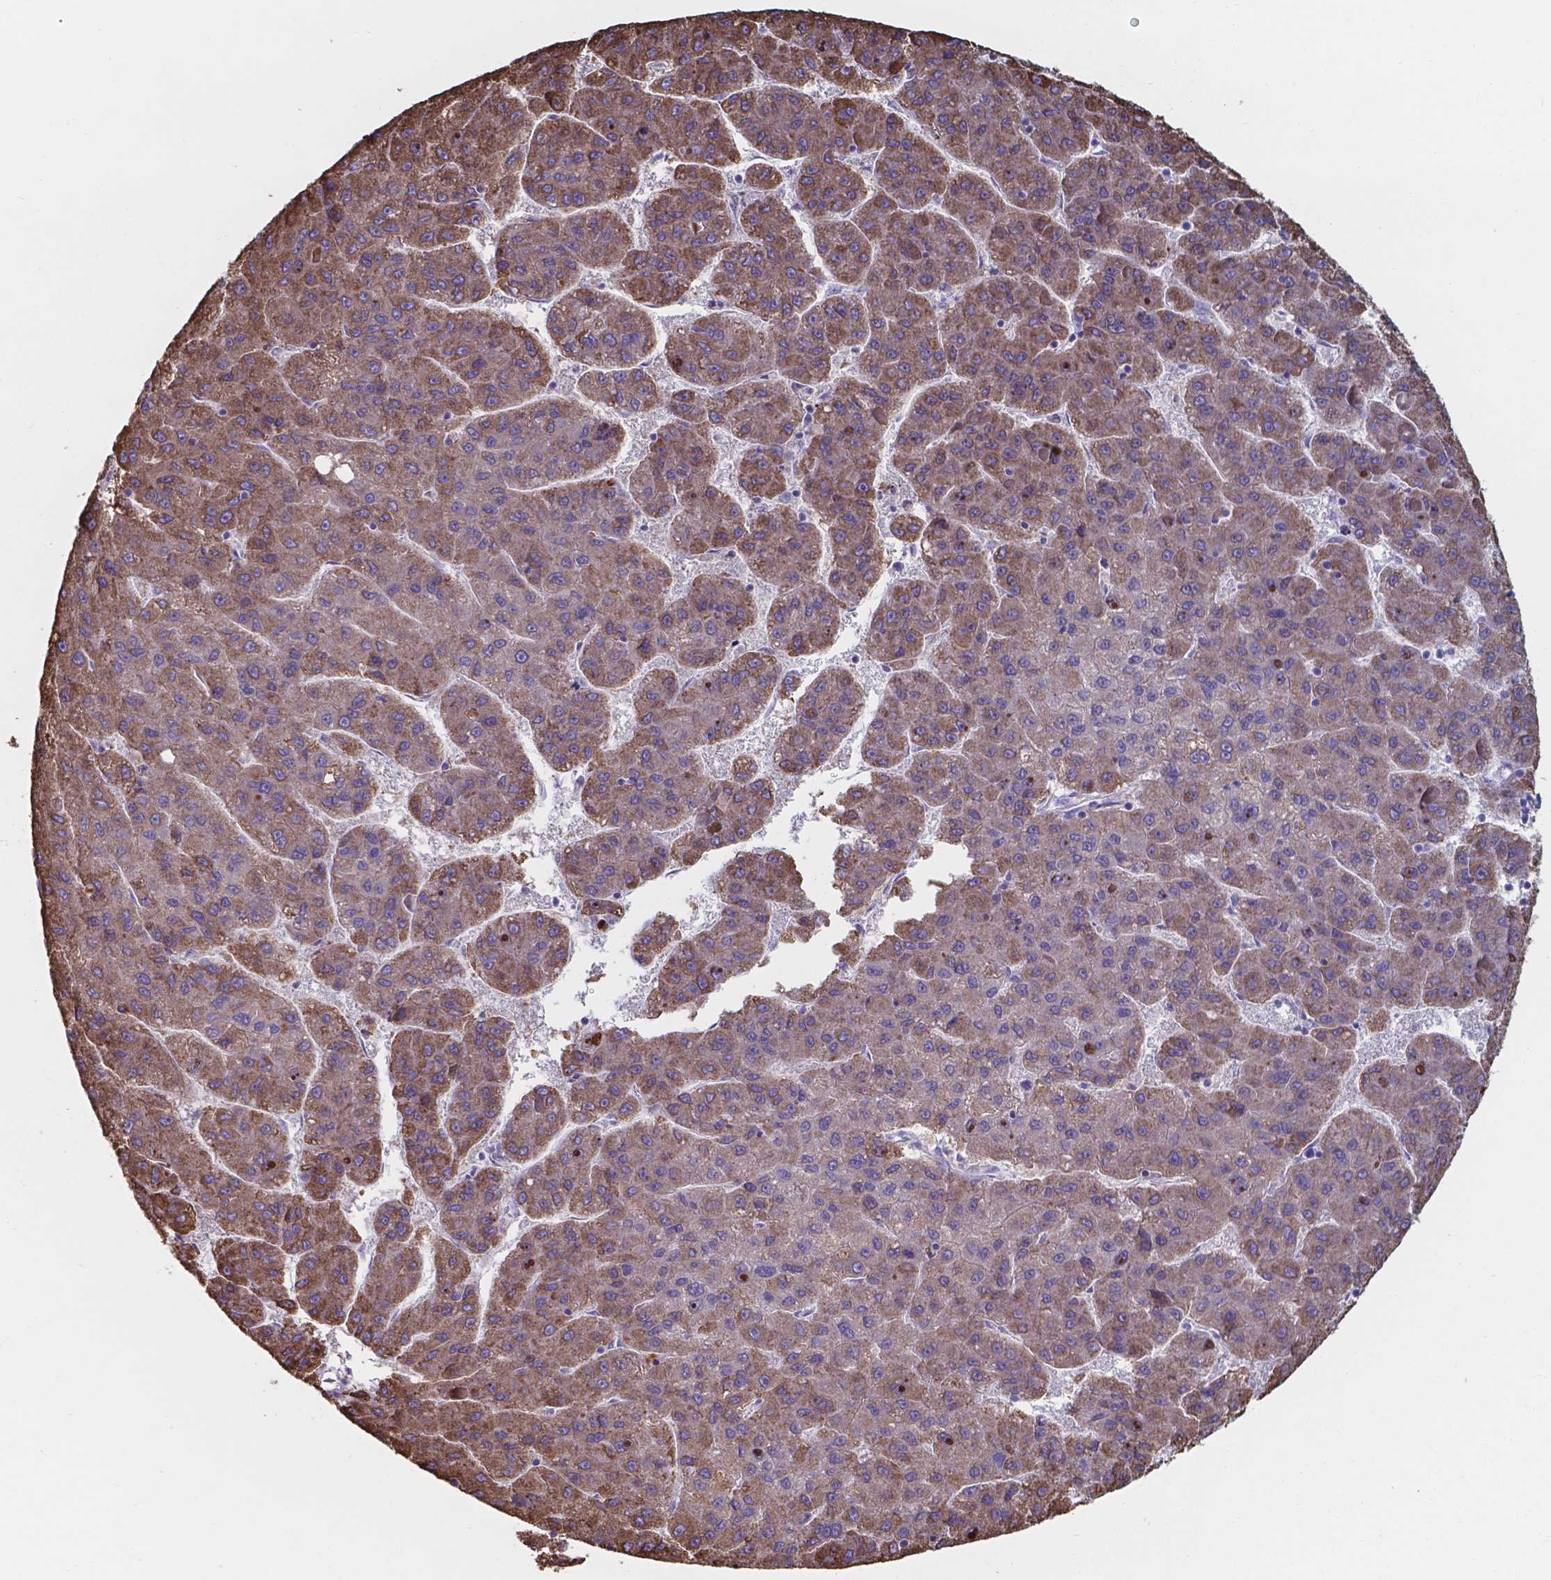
{"staining": {"intensity": "moderate", "quantity": ">75%", "location": "cytoplasmic/membranous"}, "tissue": "liver cancer", "cell_type": "Tumor cells", "image_type": "cancer", "snomed": [{"axis": "morphology", "description": "Carcinoma, Hepatocellular, NOS"}, {"axis": "topography", "description": "Liver"}], "caption": "Protein staining reveals moderate cytoplasmic/membranous expression in approximately >75% of tumor cells in liver cancer.", "gene": "SERPINA1", "patient": {"sex": "female", "age": 82}}